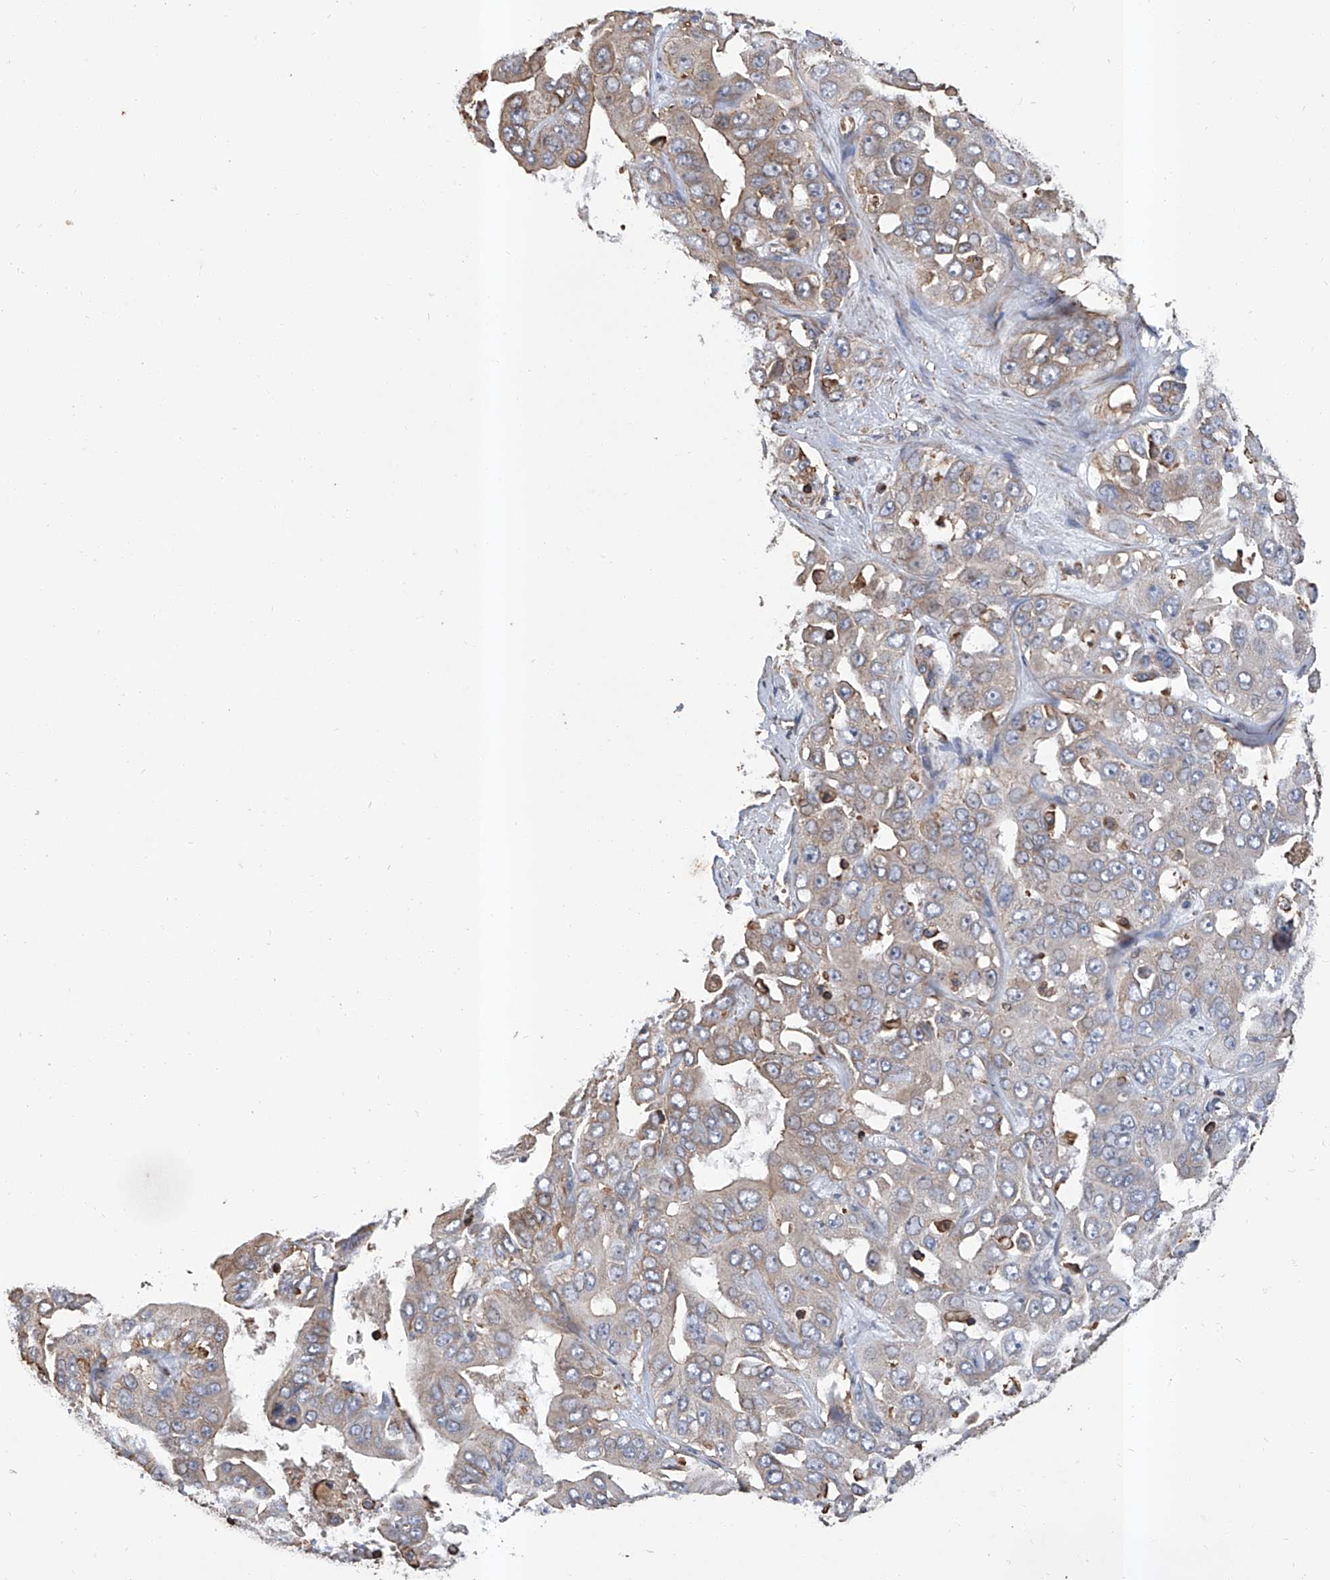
{"staining": {"intensity": "weak", "quantity": "<25%", "location": "cytoplasmic/membranous"}, "tissue": "liver cancer", "cell_type": "Tumor cells", "image_type": "cancer", "snomed": [{"axis": "morphology", "description": "Cholangiocarcinoma"}, {"axis": "topography", "description": "Liver"}], "caption": "Immunohistochemistry histopathology image of neoplastic tissue: human cholangiocarcinoma (liver) stained with DAB reveals no significant protein expression in tumor cells.", "gene": "GPT", "patient": {"sex": "female", "age": 52}}